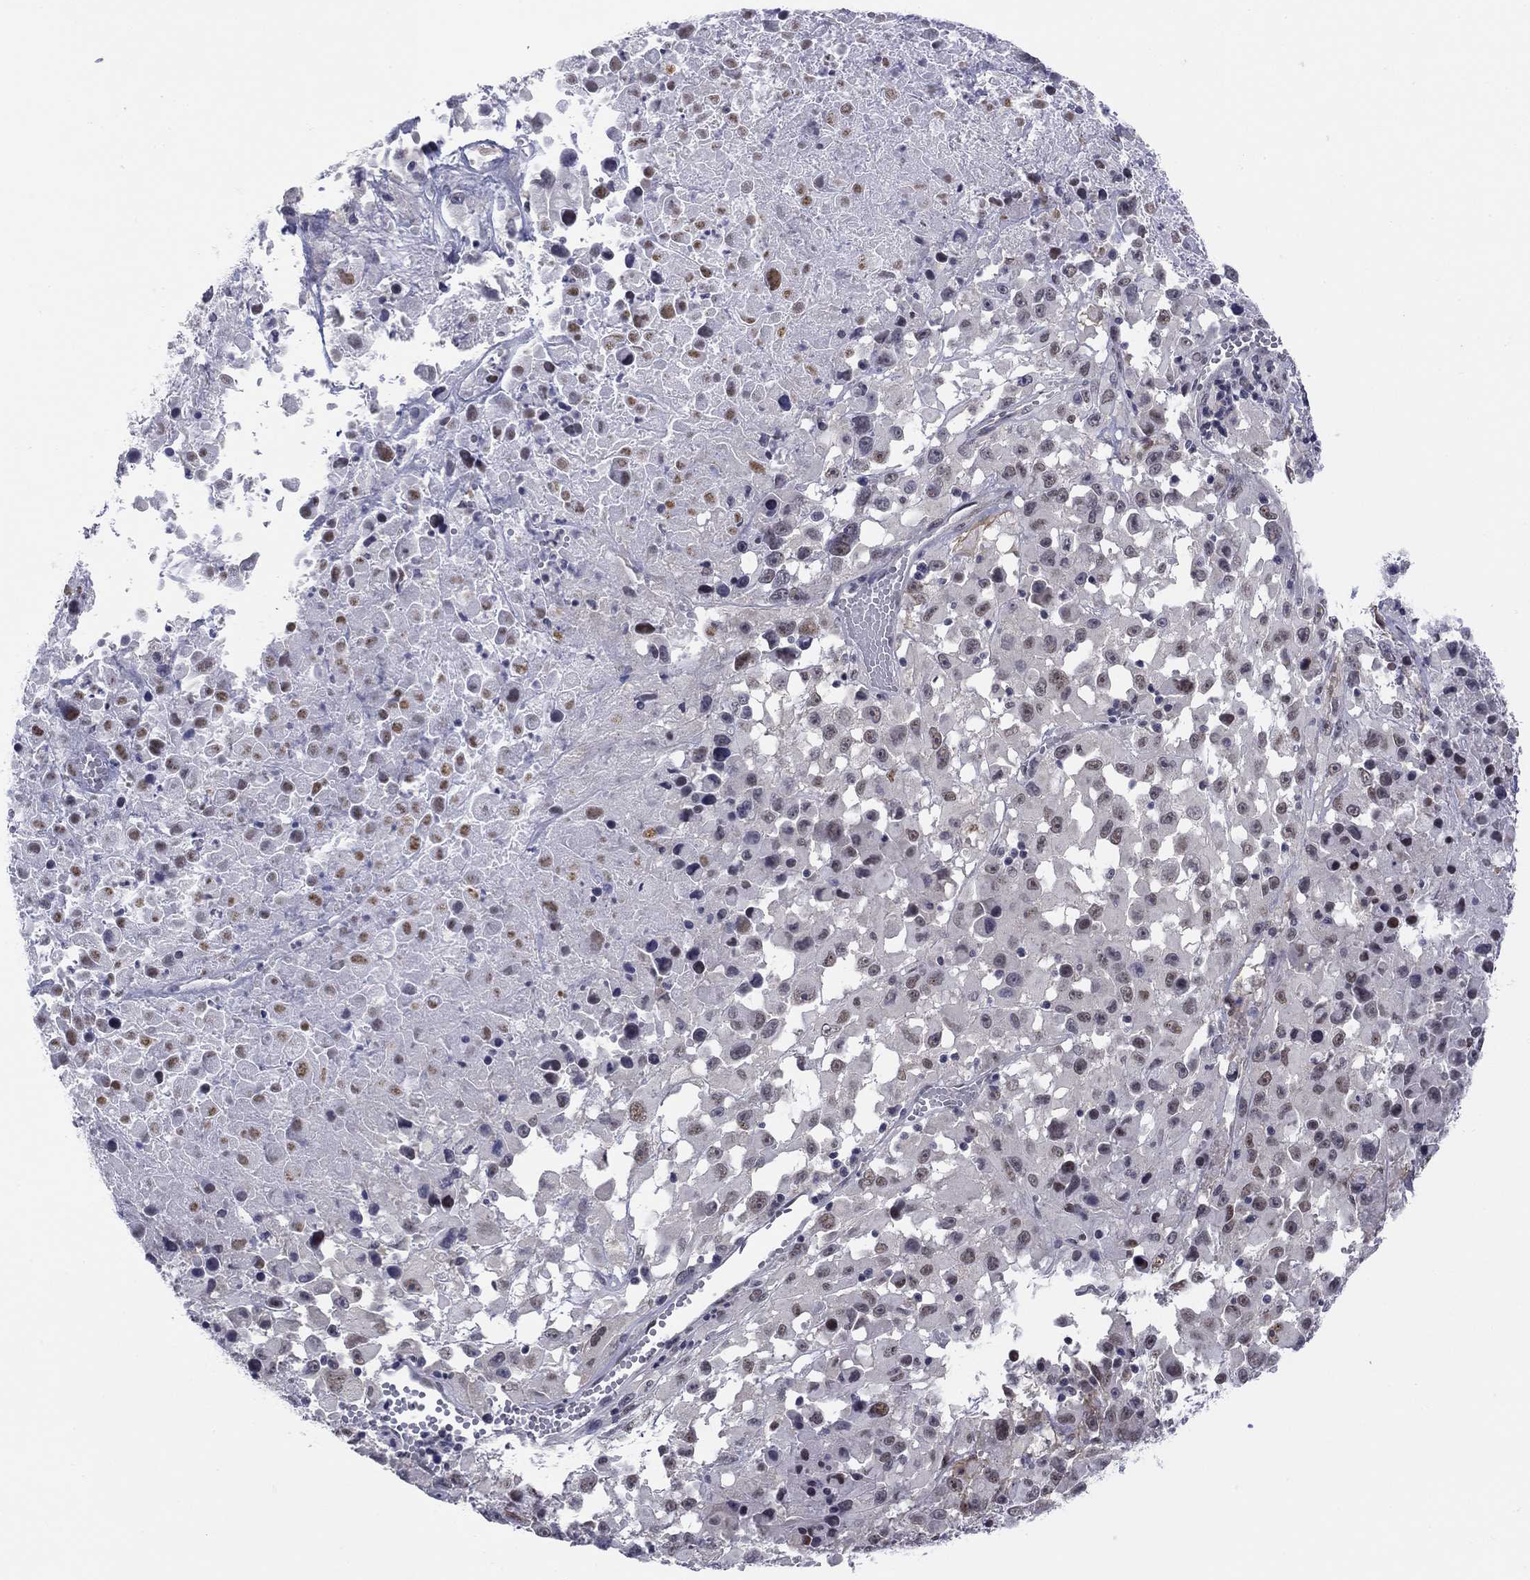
{"staining": {"intensity": "weak", "quantity": "25%-75%", "location": "nuclear"}, "tissue": "melanoma", "cell_type": "Tumor cells", "image_type": "cancer", "snomed": [{"axis": "morphology", "description": "Malignant melanoma, Metastatic site"}, {"axis": "topography", "description": "Lymph node"}], "caption": "An IHC histopathology image of neoplastic tissue is shown. Protein staining in brown shows weak nuclear positivity in melanoma within tumor cells.", "gene": "TIGD4", "patient": {"sex": "male", "age": 50}}